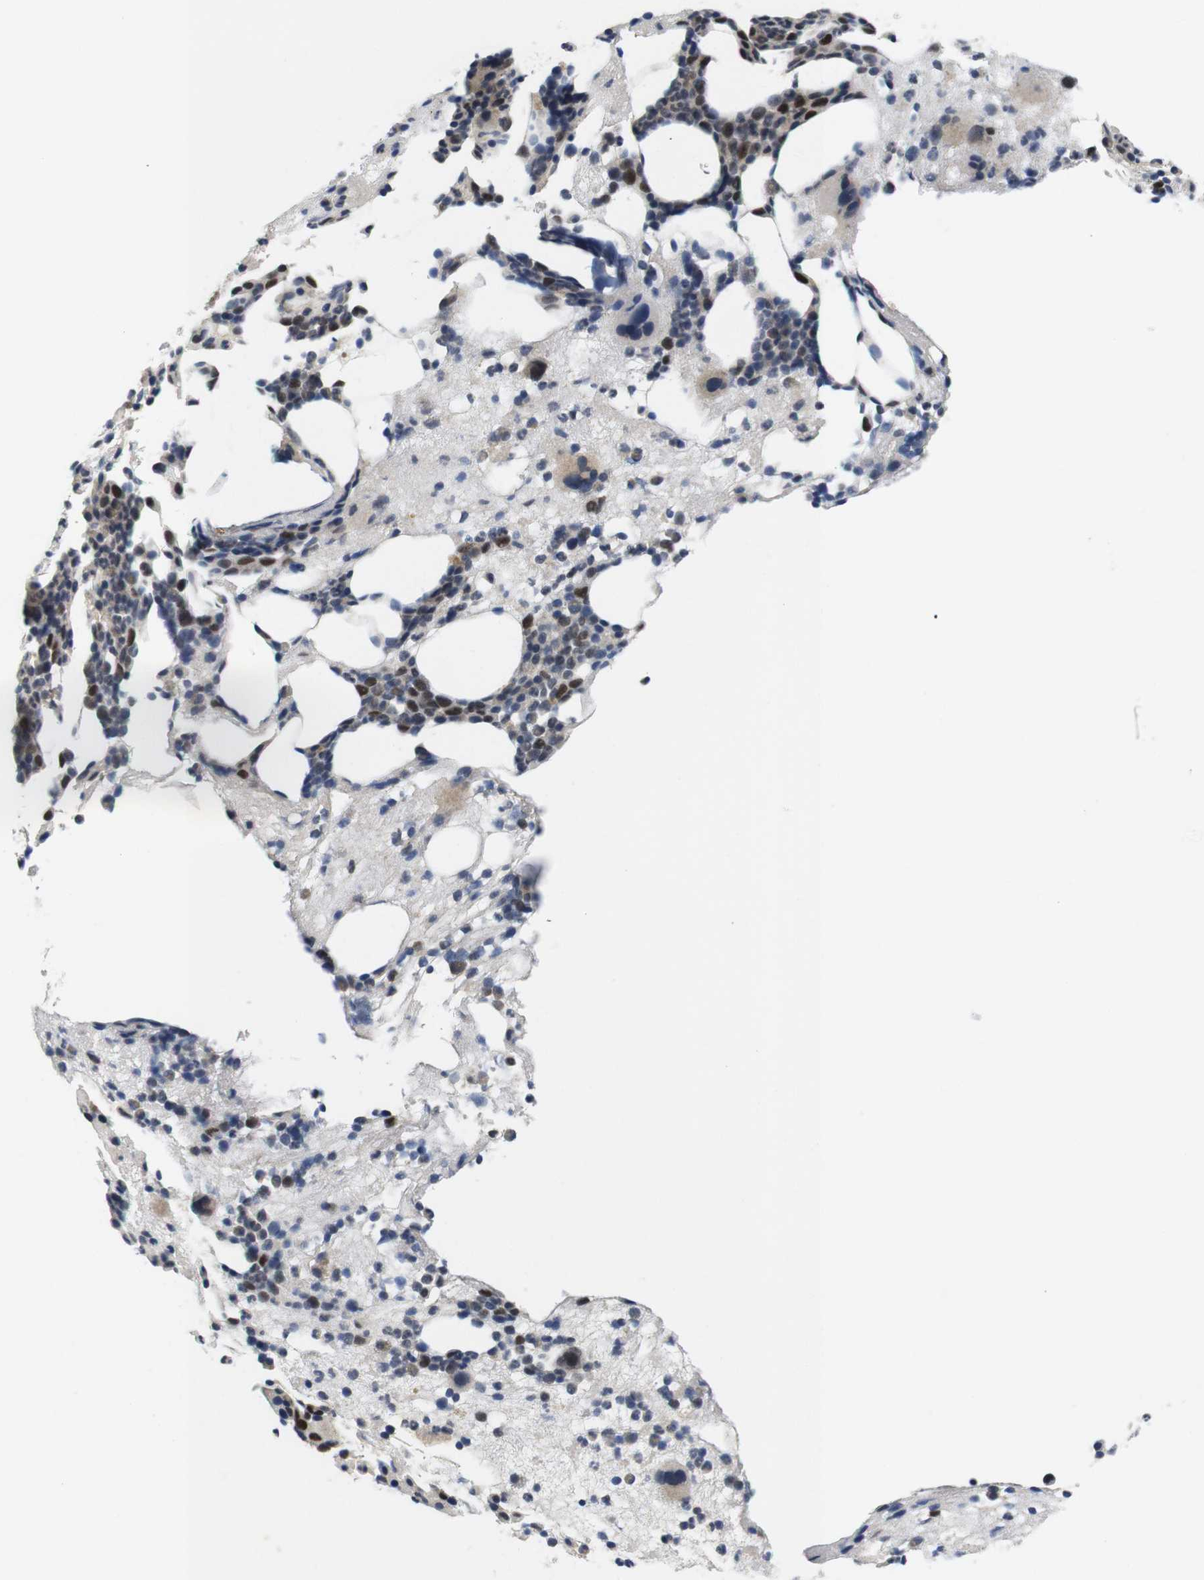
{"staining": {"intensity": "strong", "quantity": "<25%", "location": "nuclear"}, "tissue": "bone marrow", "cell_type": "Hematopoietic cells", "image_type": "normal", "snomed": [{"axis": "morphology", "description": "Normal tissue, NOS"}, {"axis": "morphology", "description": "Inflammation, NOS"}, {"axis": "topography", "description": "Bone marrow"}], "caption": "IHC (DAB) staining of benign bone marrow displays strong nuclear protein staining in approximately <25% of hematopoietic cells. (DAB (3,3'-diaminobenzidine) IHC, brown staining for protein, blue staining for nuclei).", "gene": "SKP2", "patient": {"sex": "male", "age": 43}}